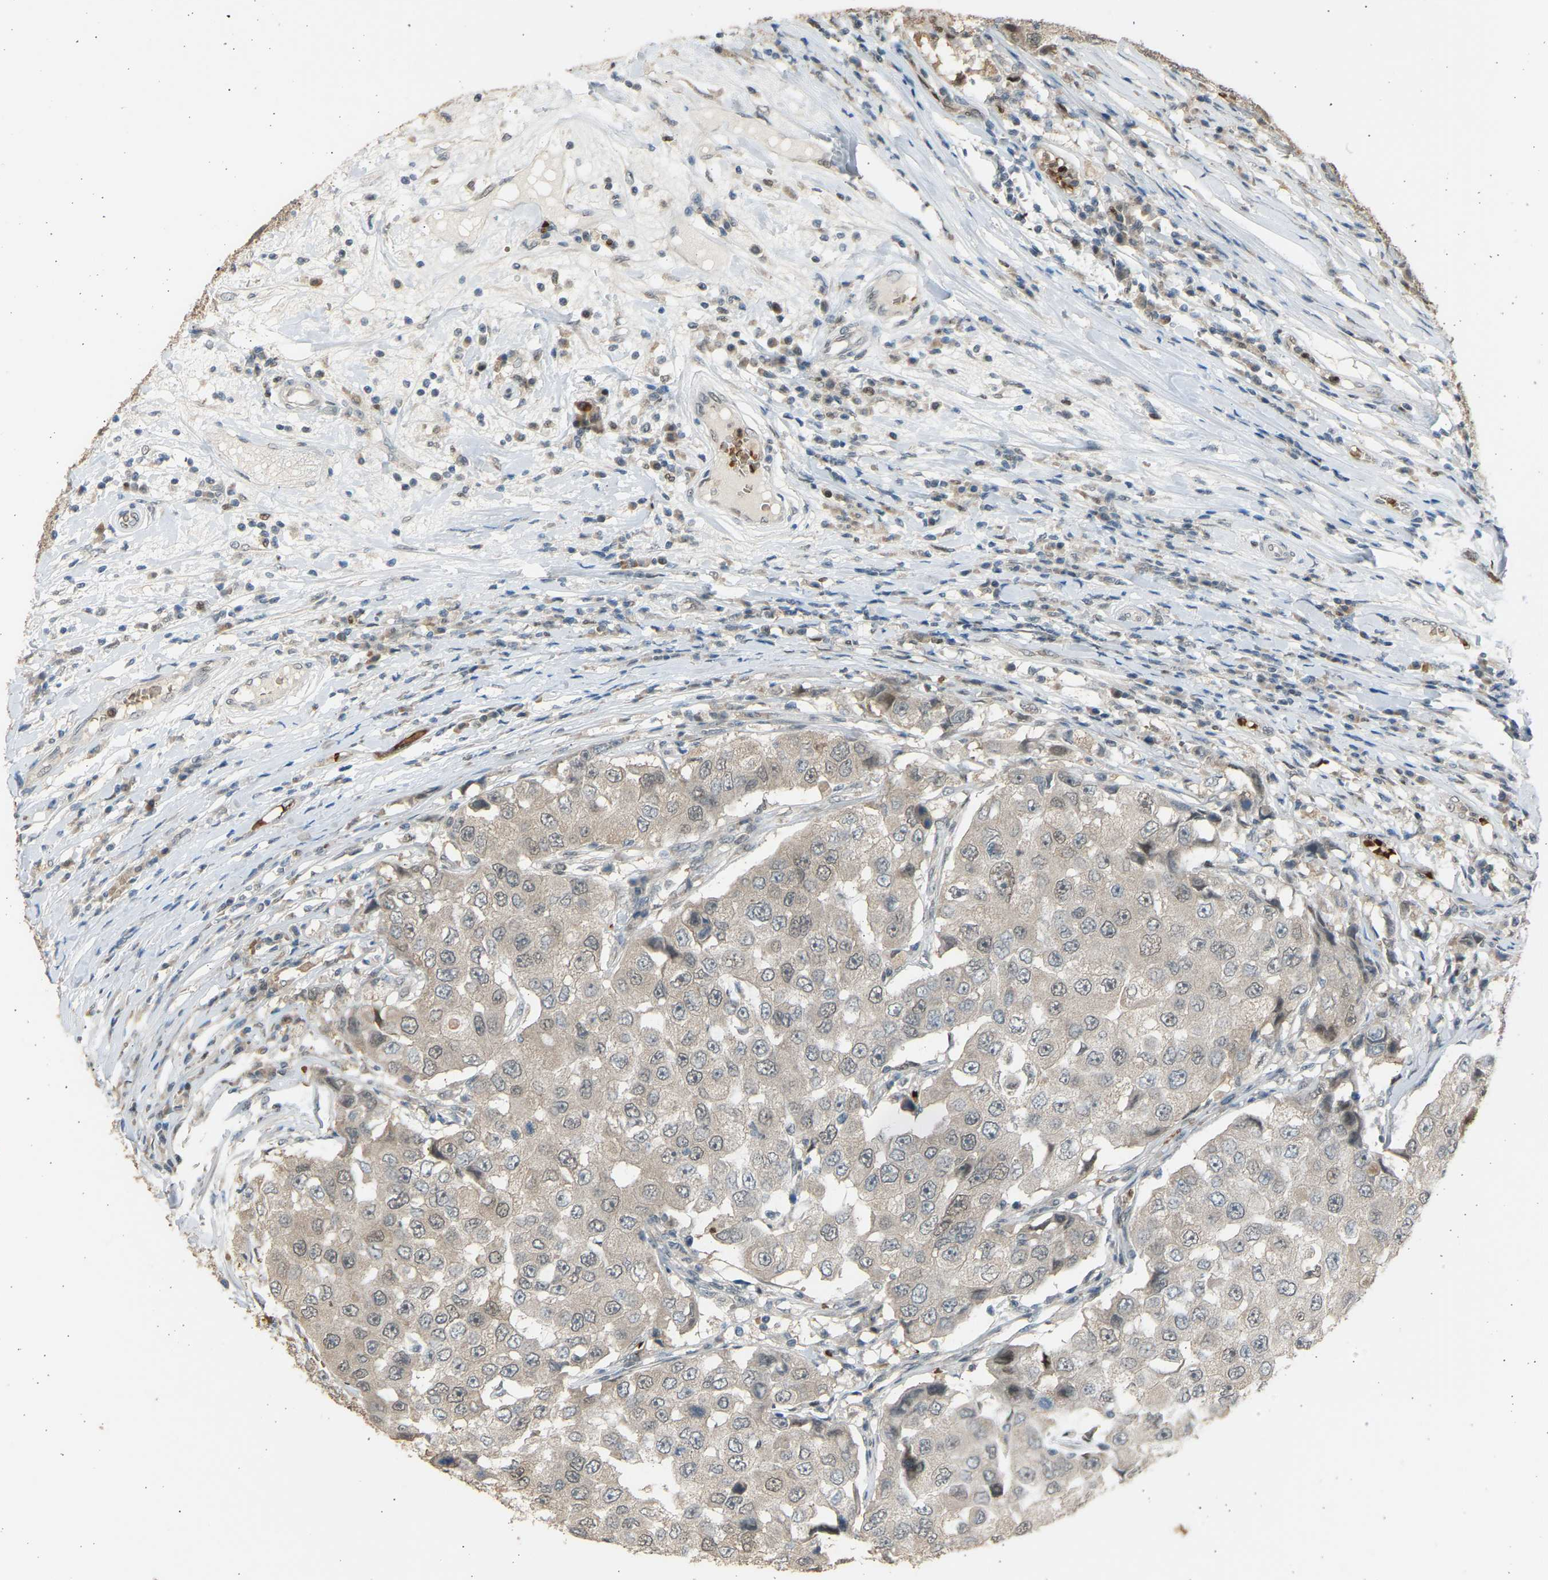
{"staining": {"intensity": "weak", "quantity": "<25%", "location": "cytoplasmic/membranous,nuclear"}, "tissue": "breast cancer", "cell_type": "Tumor cells", "image_type": "cancer", "snomed": [{"axis": "morphology", "description": "Duct carcinoma"}, {"axis": "topography", "description": "Breast"}], "caption": "The micrograph exhibits no staining of tumor cells in breast cancer.", "gene": "BIRC2", "patient": {"sex": "female", "age": 27}}